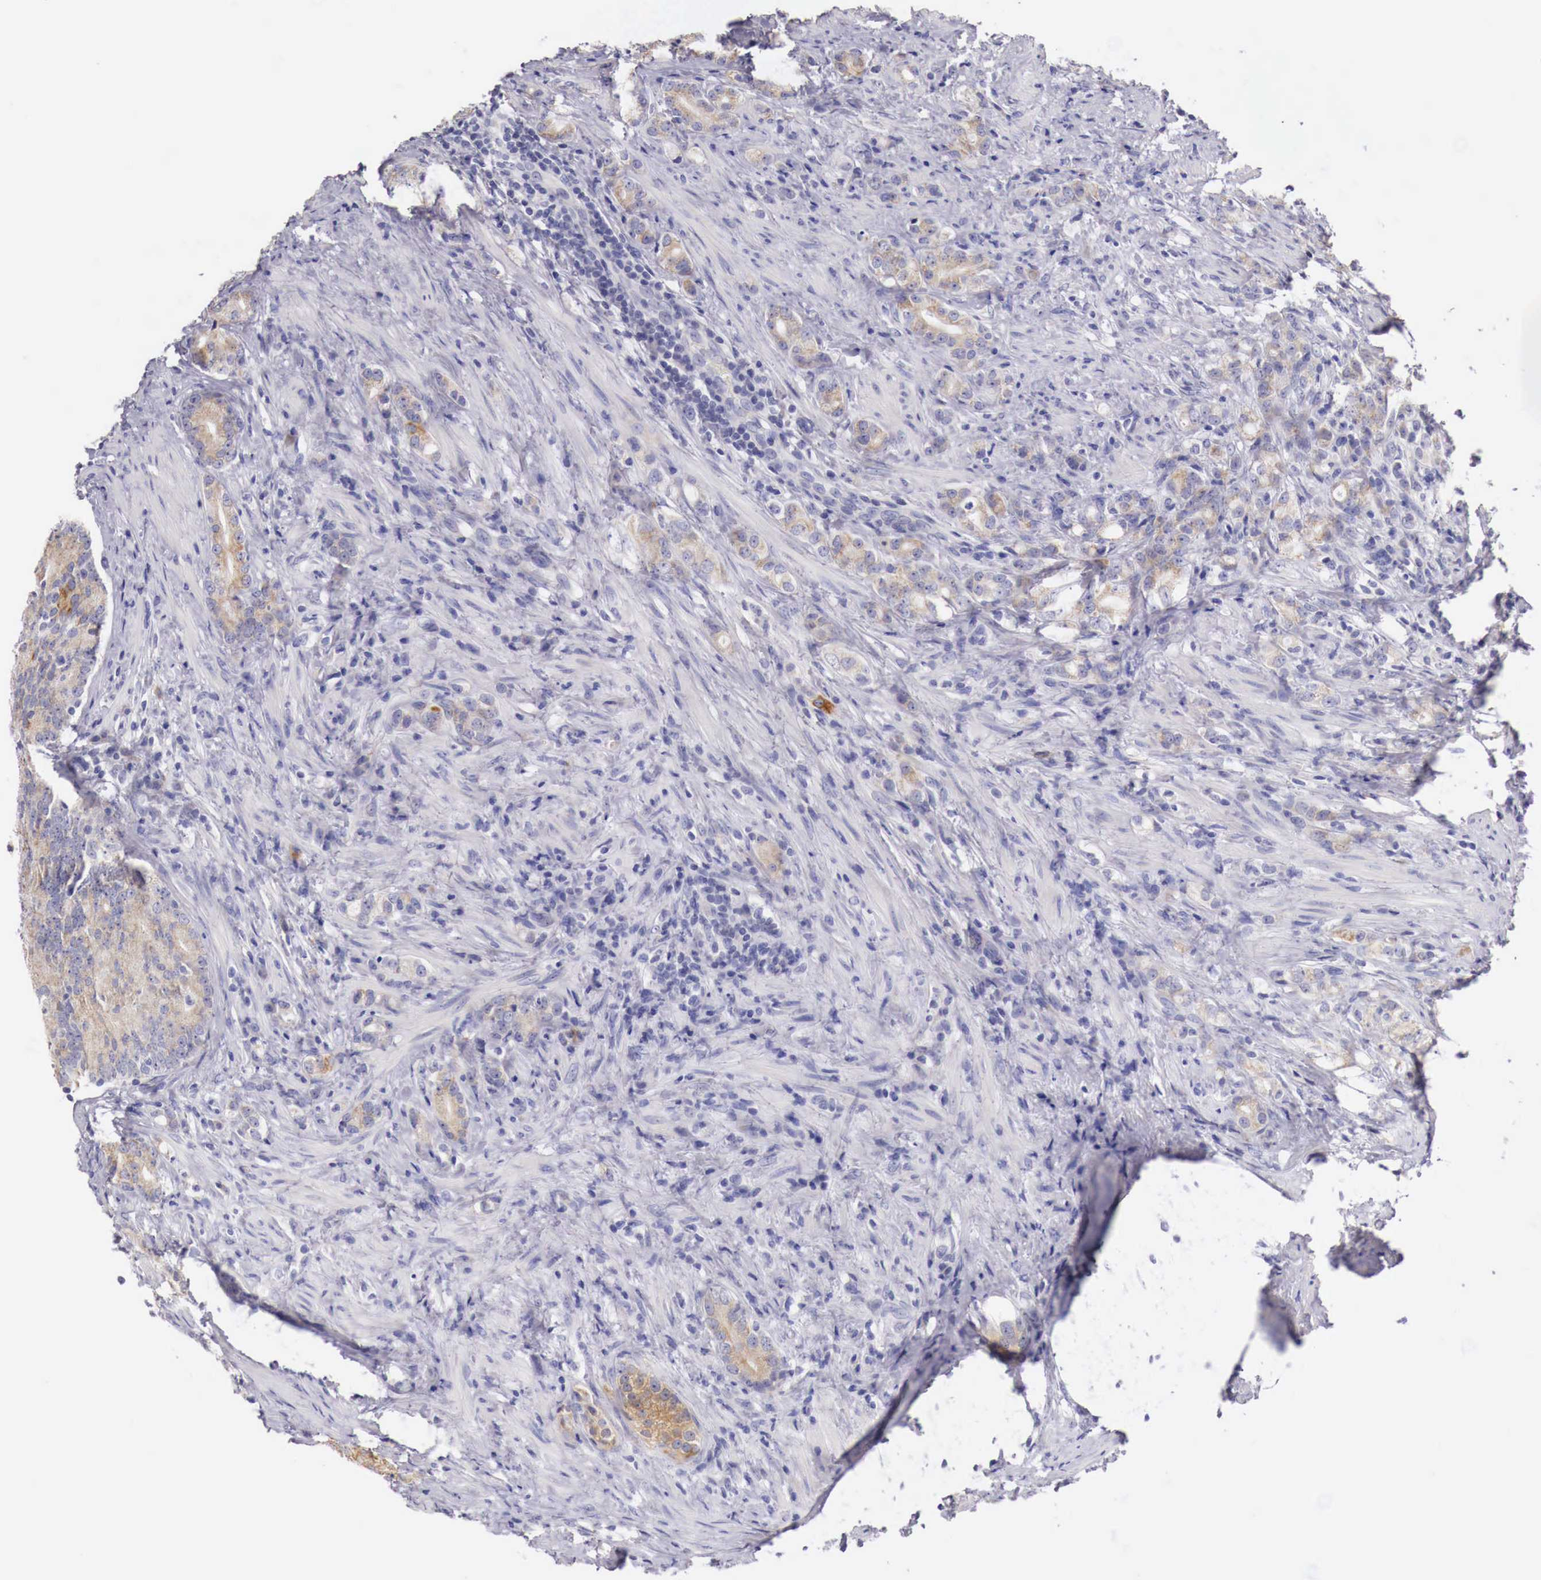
{"staining": {"intensity": "moderate", "quantity": ">75%", "location": "cytoplasmic/membranous"}, "tissue": "prostate cancer", "cell_type": "Tumor cells", "image_type": "cancer", "snomed": [{"axis": "morphology", "description": "Adenocarcinoma, Medium grade"}, {"axis": "topography", "description": "Prostate"}], "caption": "Moderate cytoplasmic/membranous expression for a protein is seen in about >75% of tumor cells of prostate medium-grade adenocarcinoma using IHC.", "gene": "NREP", "patient": {"sex": "male", "age": 59}}